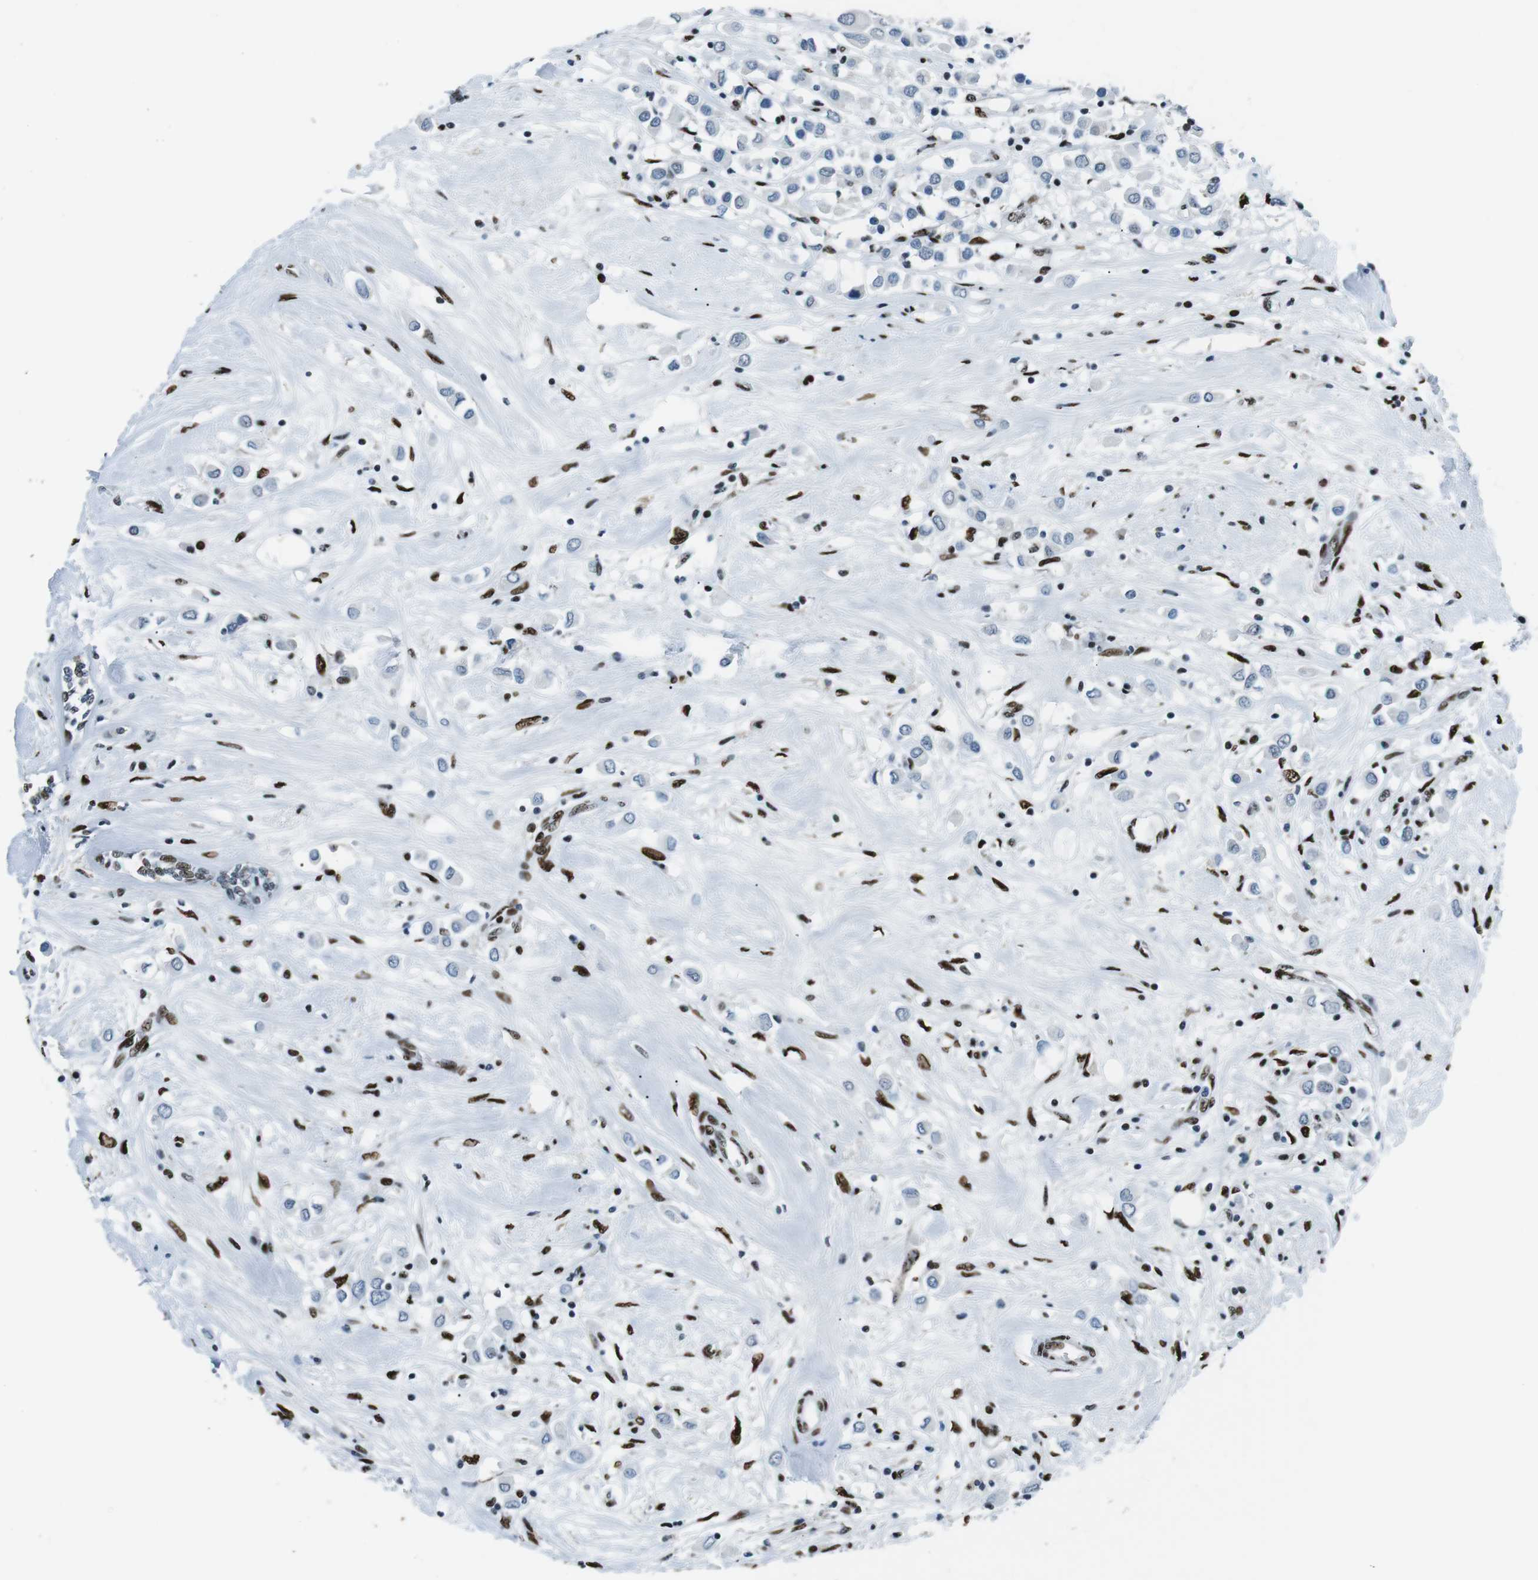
{"staining": {"intensity": "negative", "quantity": "none", "location": "none"}, "tissue": "breast cancer", "cell_type": "Tumor cells", "image_type": "cancer", "snomed": [{"axis": "morphology", "description": "Duct carcinoma"}, {"axis": "topography", "description": "Breast"}], "caption": "A high-resolution histopathology image shows IHC staining of breast intraductal carcinoma, which shows no significant positivity in tumor cells.", "gene": "PML", "patient": {"sex": "female", "age": 61}}